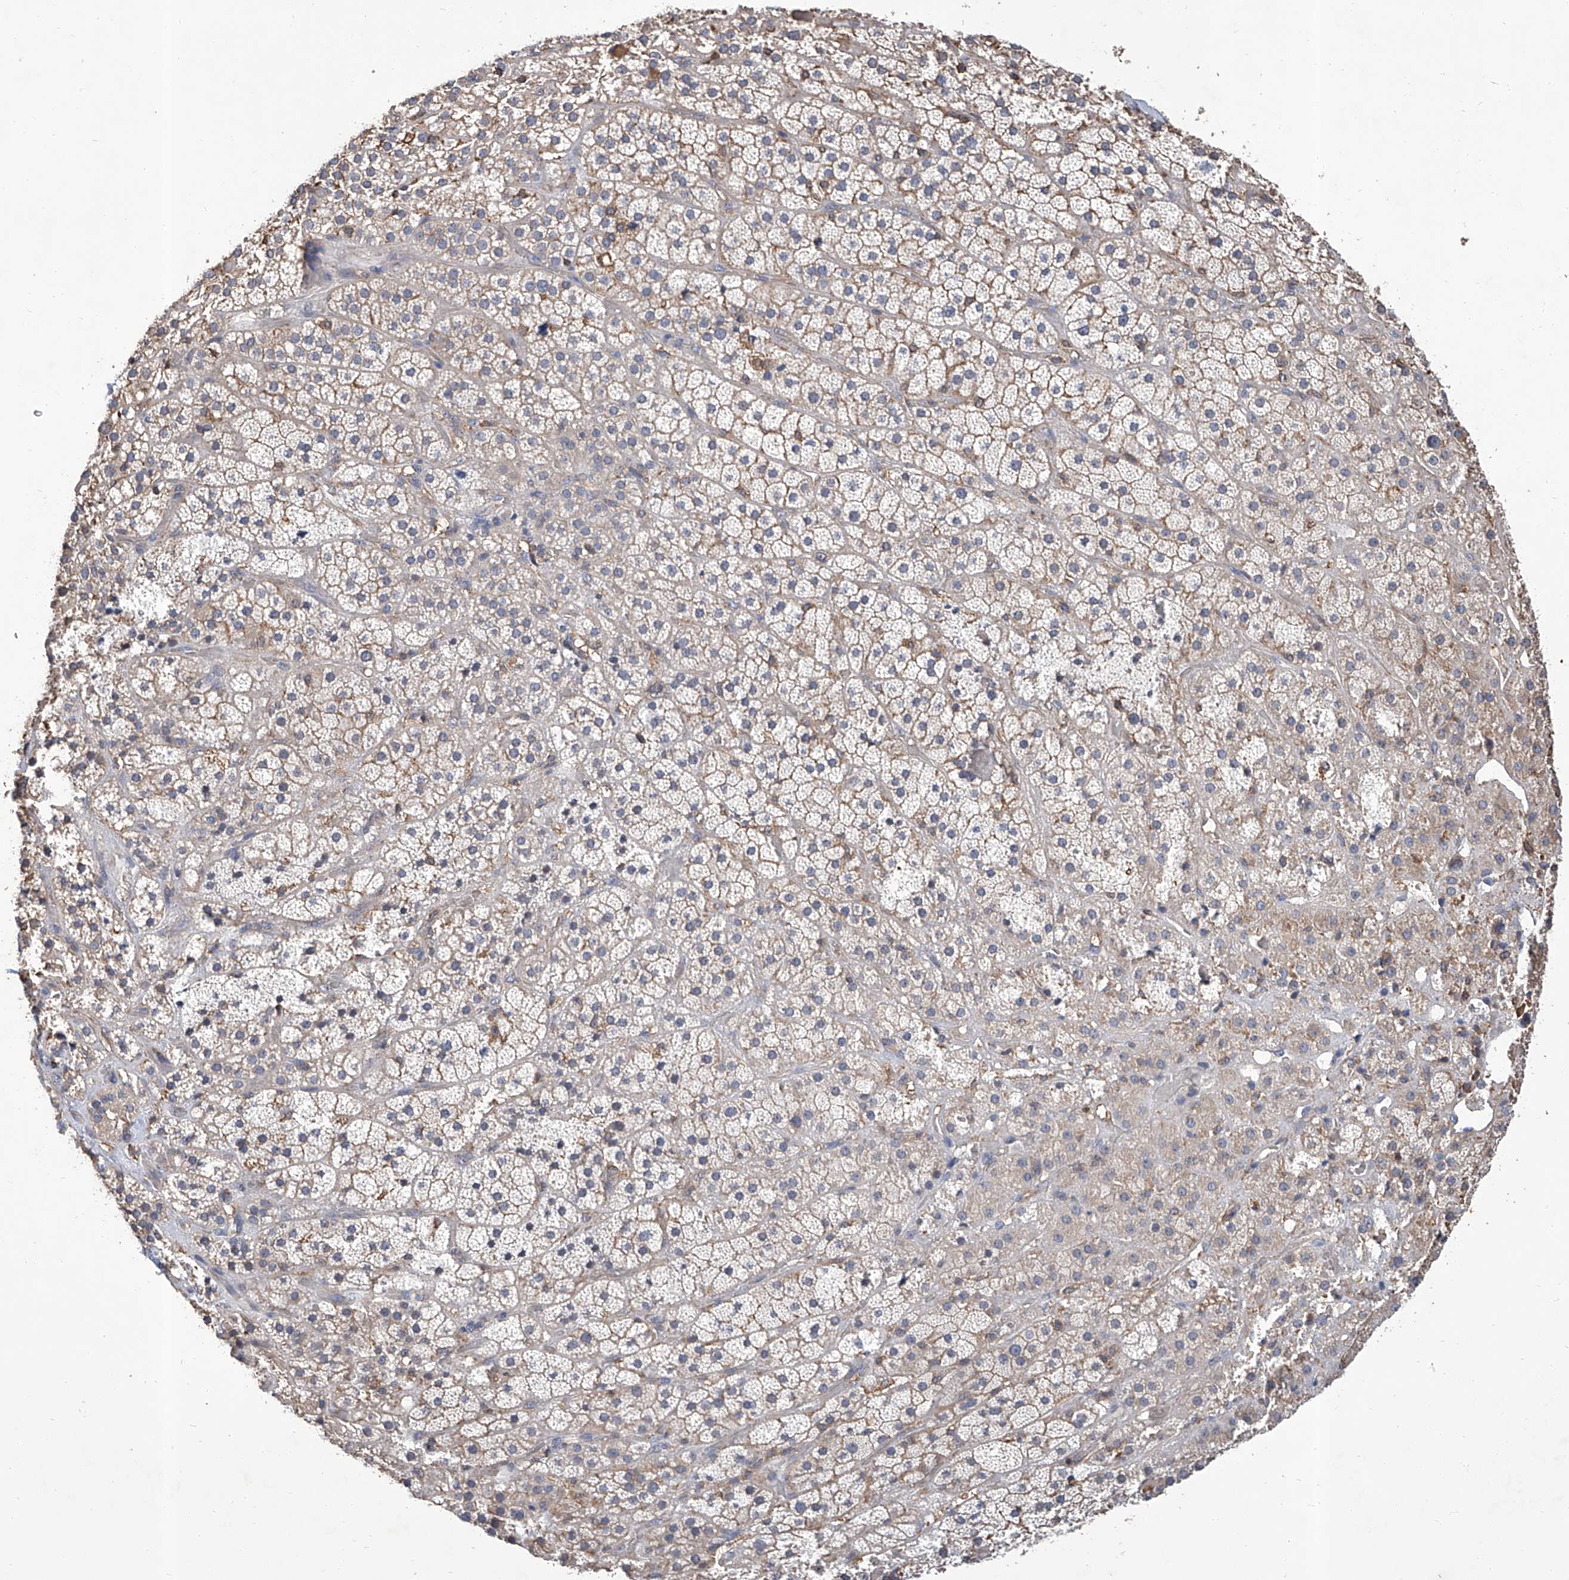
{"staining": {"intensity": "weak", "quantity": "25%-75%", "location": "cytoplasmic/membranous"}, "tissue": "adrenal gland", "cell_type": "Glandular cells", "image_type": "normal", "snomed": [{"axis": "morphology", "description": "Normal tissue, NOS"}, {"axis": "topography", "description": "Adrenal gland"}], "caption": "A brown stain highlights weak cytoplasmic/membranous expression of a protein in glandular cells of benign human adrenal gland.", "gene": "GPT", "patient": {"sex": "male", "age": 57}}